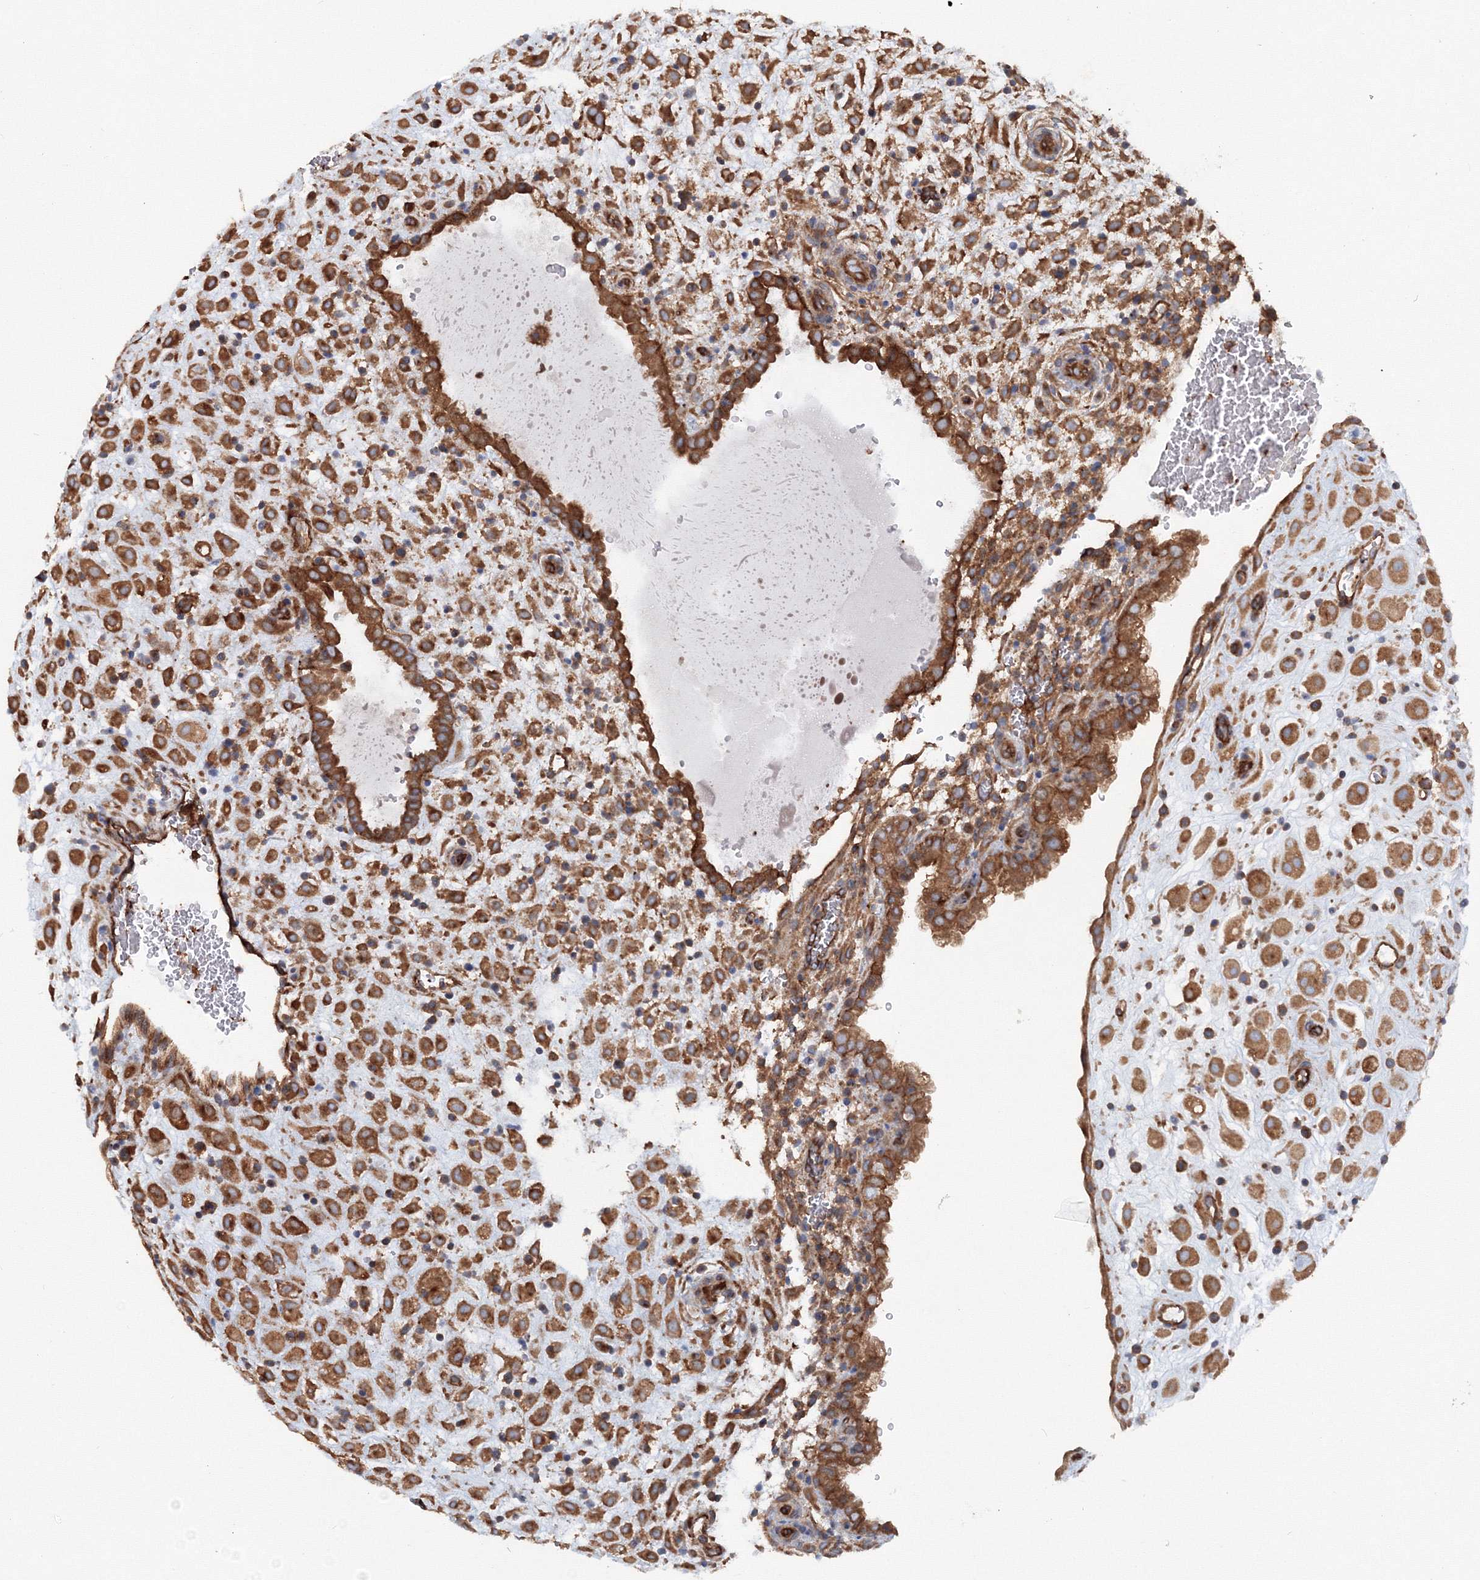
{"staining": {"intensity": "moderate", "quantity": ">75%", "location": "cytoplasmic/membranous"}, "tissue": "placenta", "cell_type": "Decidual cells", "image_type": "normal", "snomed": [{"axis": "morphology", "description": "Normal tissue, NOS"}, {"axis": "topography", "description": "Placenta"}], "caption": "A brown stain labels moderate cytoplasmic/membranous positivity of a protein in decidual cells of normal placenta.", "gene": "EXOC1", "patient": {"sex": "female", "age": 35}}